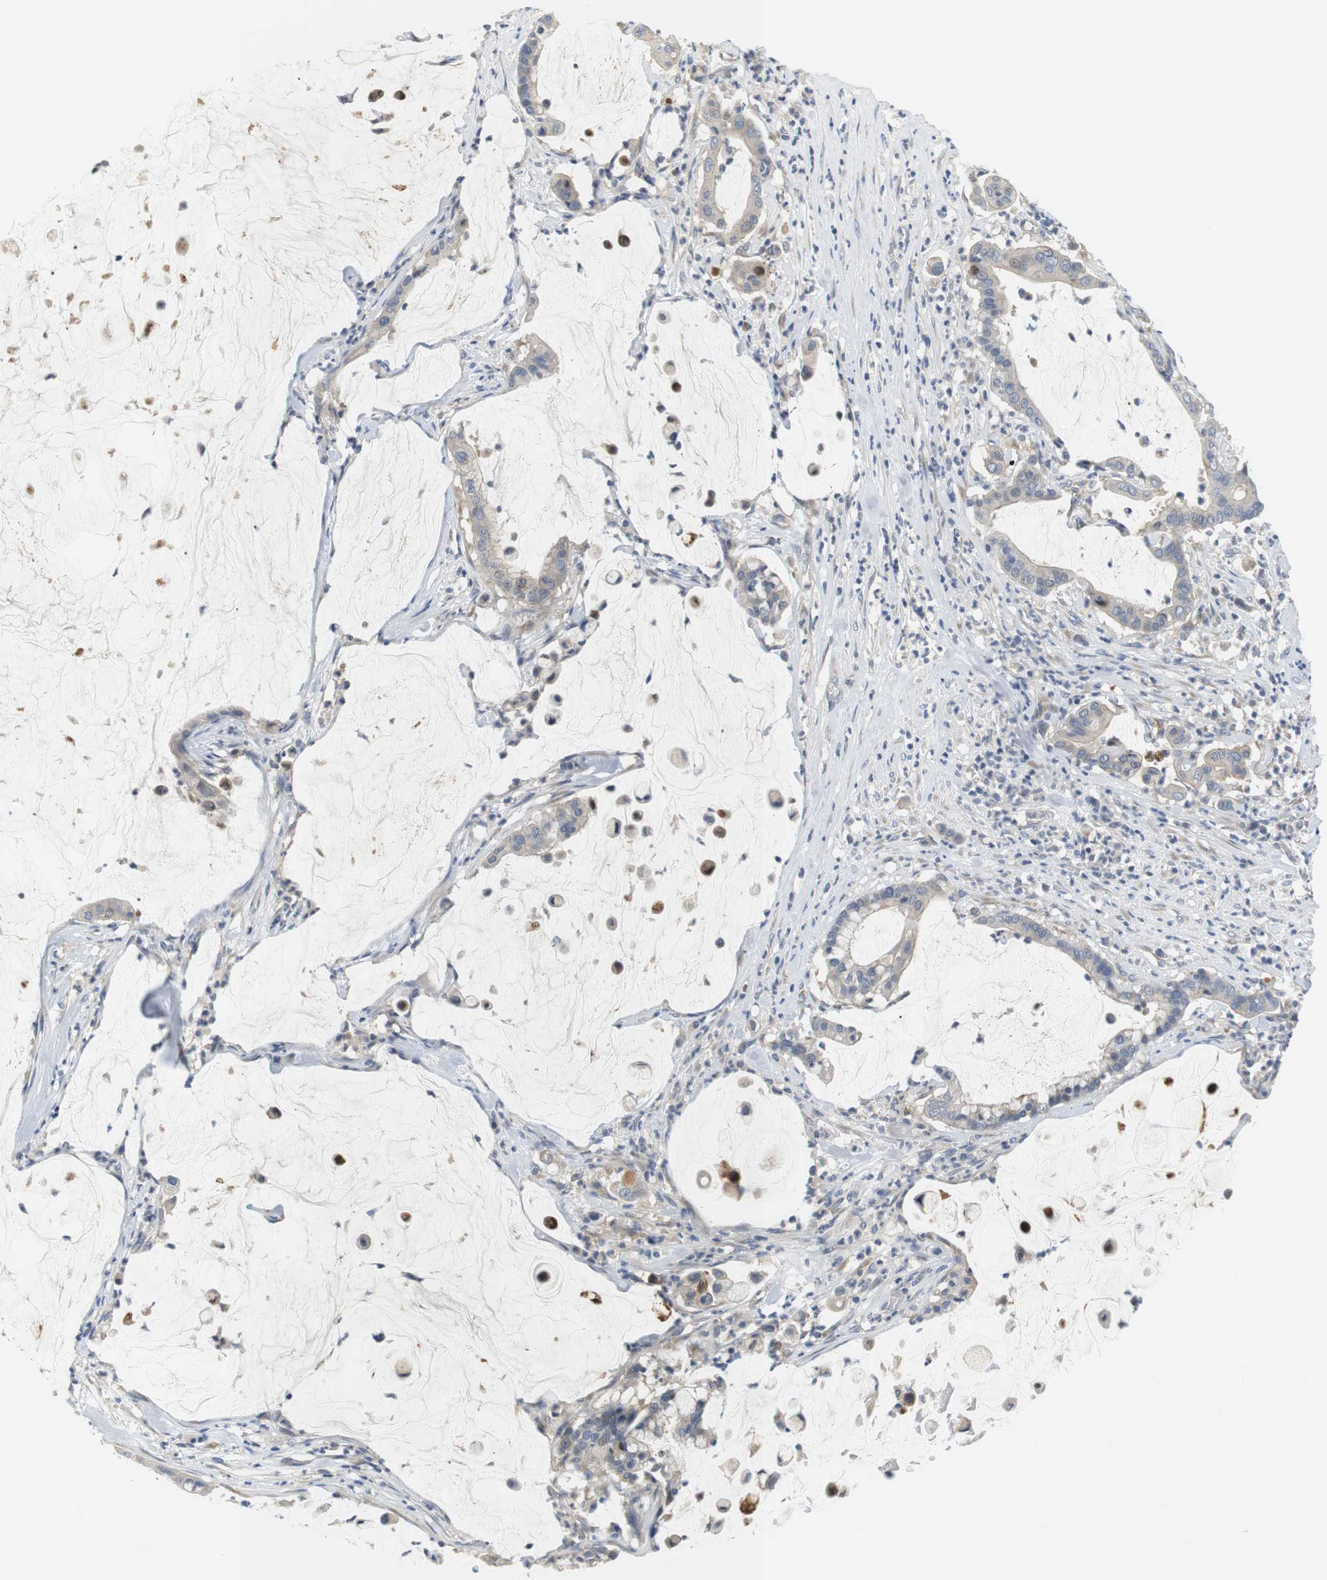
{"staining": {"intensity": "negative", "quantity": "none", "location": "none"}, "tissue": "pancreatic cancer", "cell_type": "Tumor cells", "image_type": "cancer", "snomed": [{"axis": "morphology", "description": "Adenocarcinoma, NOS"}, {"axis": "topography", "description": "Pancreas"}], "caption": "Immunohistochemistry of pancreatic cancer (adenocarcinoma) exhibits no expression in tumor cells.", "gene": "EVA1C", "patient": {"sex": "male", "age": 41}}